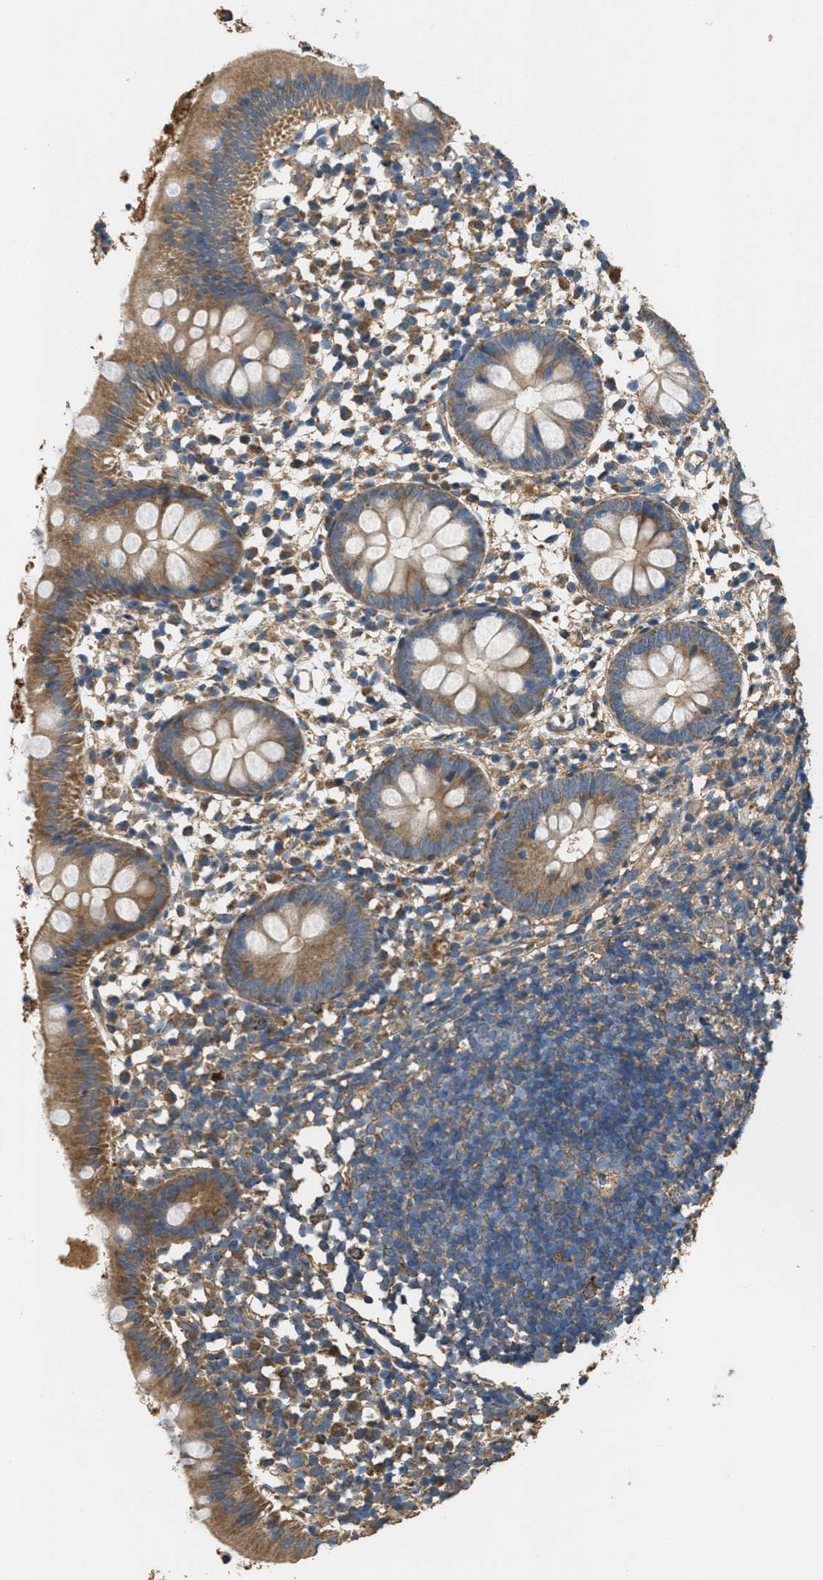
{"staining": {"intensity": "moderate", "quantity": ">75%", "location": "cytoplasmic/membranous"}, "tissue": "appendix", "cell_type": "Glandular cells", "image_type": "normal", "snomed": [{"axis": "morphology", "description": "Normal tissue, NOS"}, {"axis": "topography", "description": "Appendix"}], "caption": "An IHC photomicrograph of unremarkable tissue is shown. Protein staining in brown shows moderate cytoplasmic/membranous positivity in appendix within glandular cells. The protein of interest is shown in brown color, while the nuclei are stained blue.", "gene": "THBS2", "patient": {"sex": "female", "age": 20}}